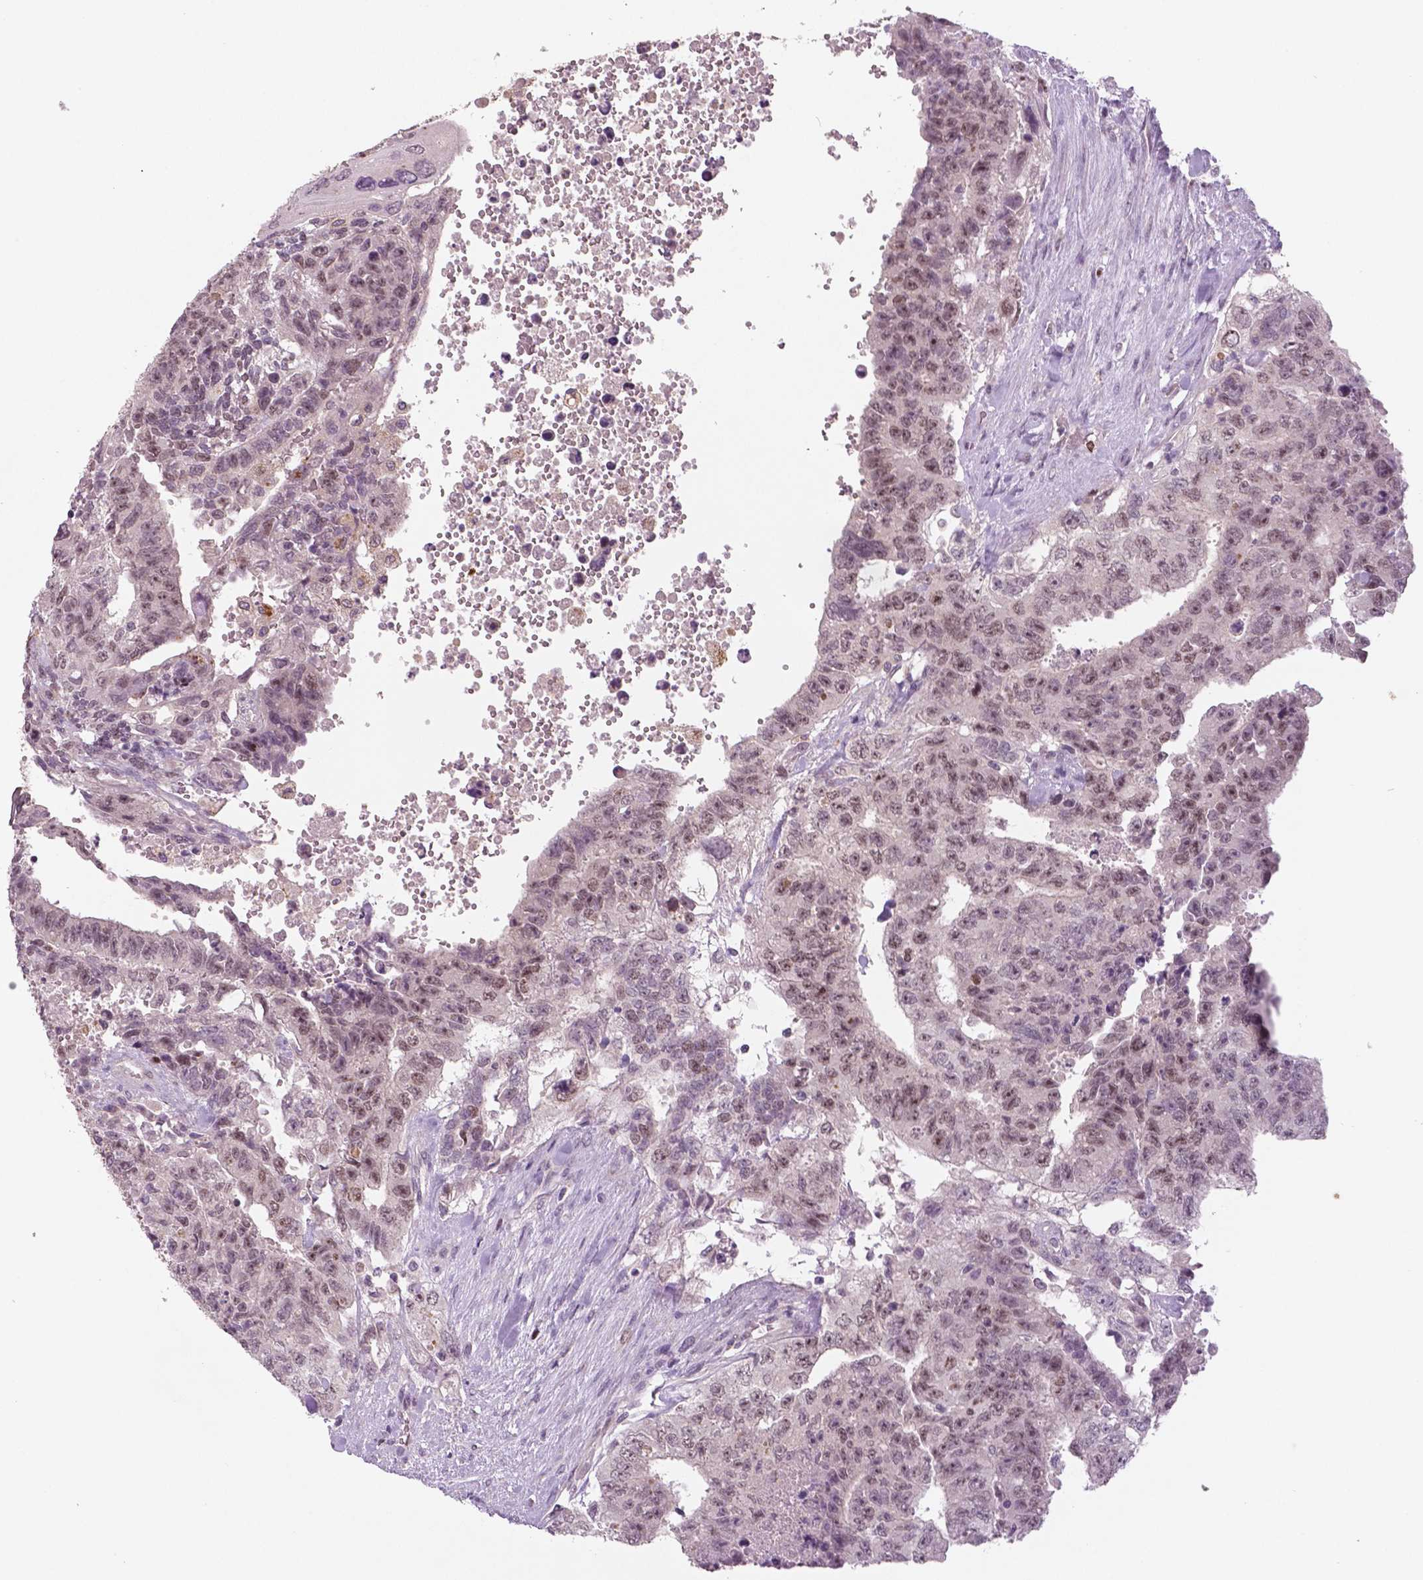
{"staining": {"intensity": "moderate", "quantity": "25%-75%", "location": "nuclear"}, "tissue": "testis cancer", "cell_type": "Tumor cells", "image_type": "cancer", "snomed": [{"axis": "morphology", "description": "Carcinoma, Embryonal, NOS"}, {"axis": "topography", "description": "Testis"}], "caption": "Tumor cells reveal medium levels of moderate nuclear positivity in about 25%-75% of cells in human testis cancer.", "gene": "MKI67", "patient": {"sex": "male", "age": 24}}